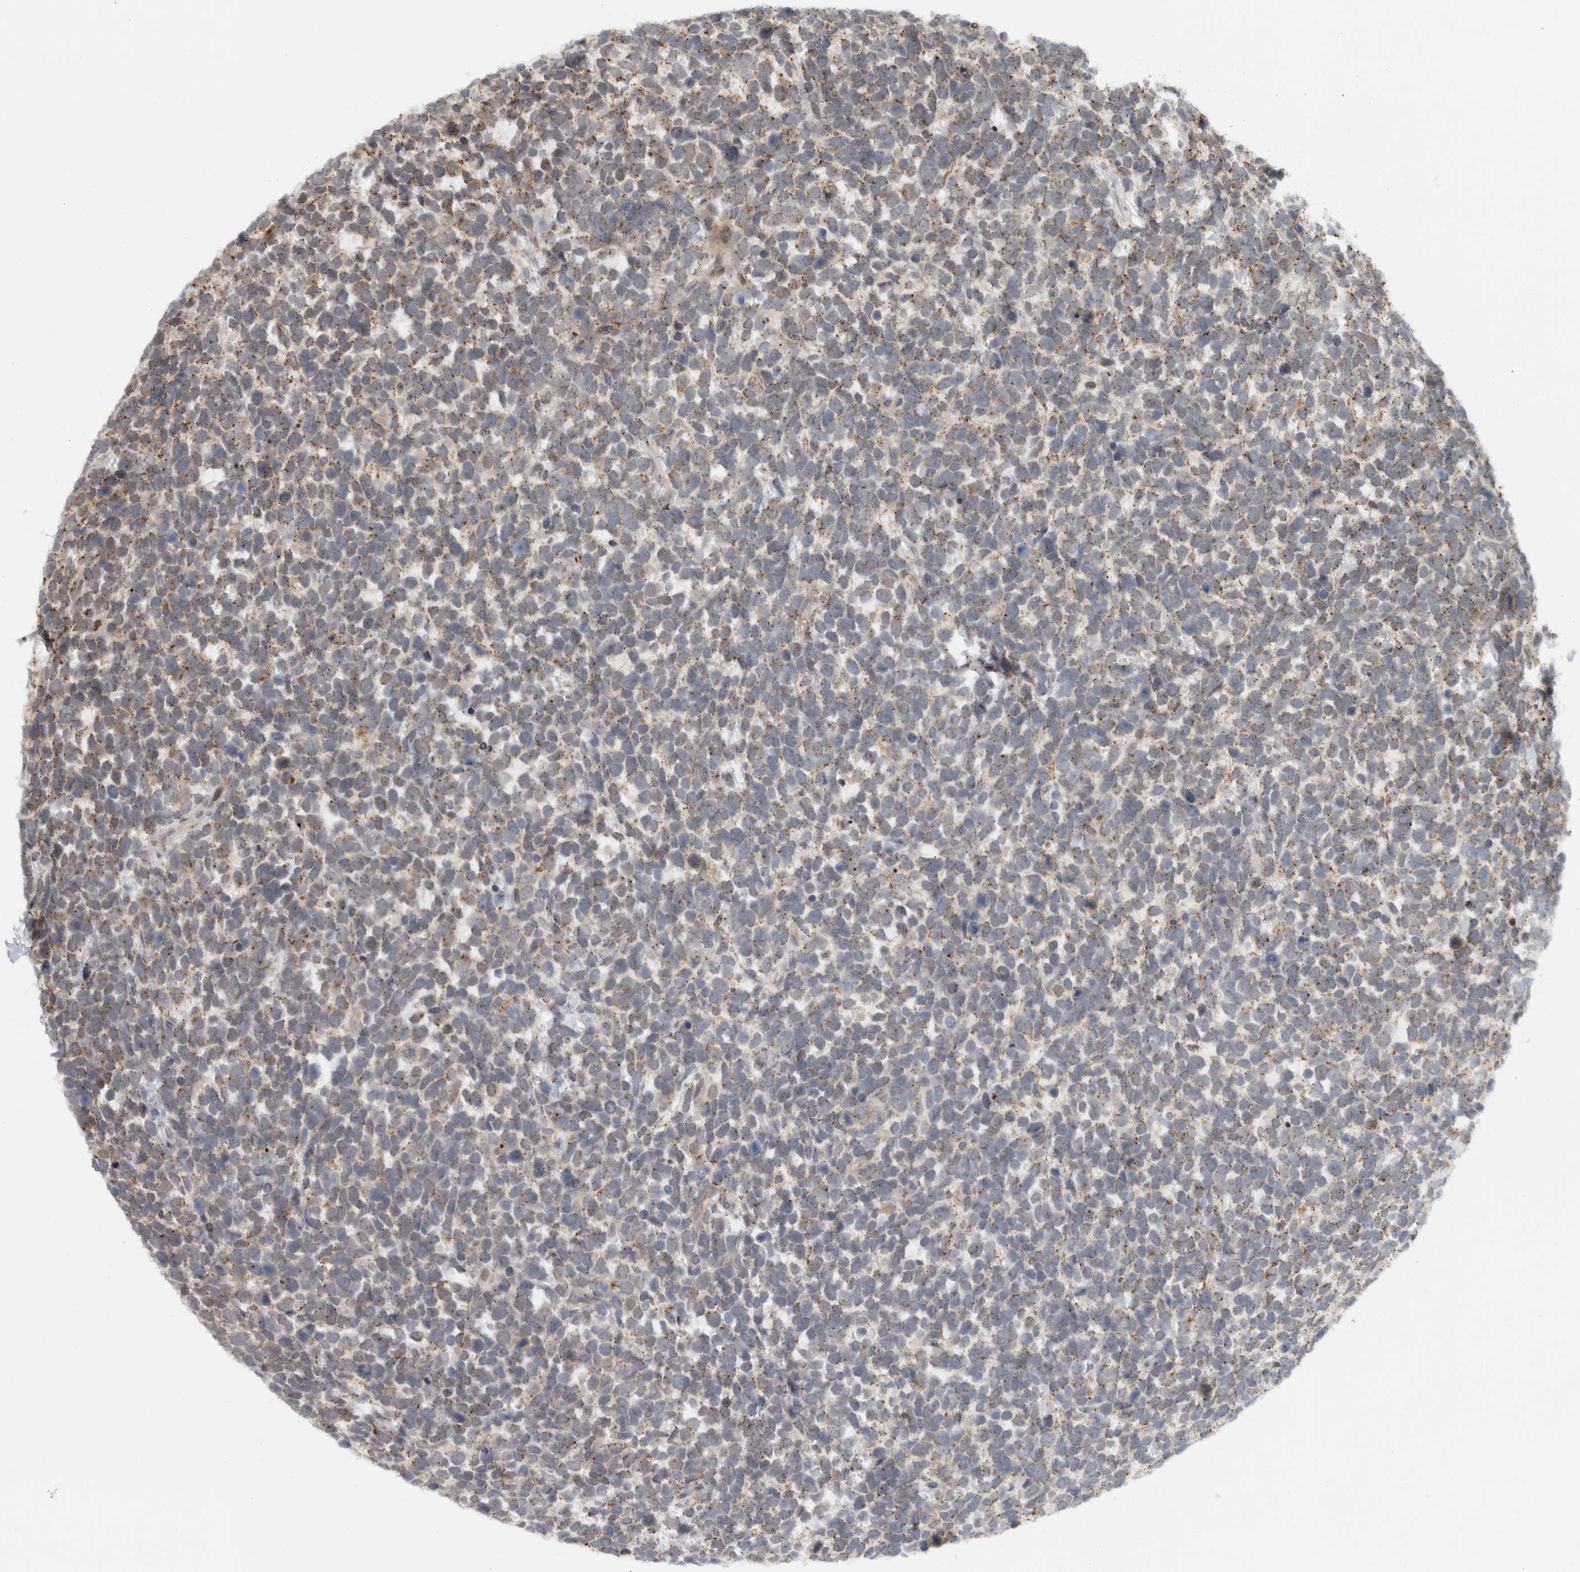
{"staining": {"intensity": "weak", "quantity": ">75%", "location": "cytoplasmic/membranous"}, "tissue": "urothelial cancer", "cell_type": "Tumor cells", "image_type": "cancer", "snomed": [{"axis": "morphology", "description": "Urothelial carcinoma, High grade"}, {"axis": "topography", "description": "Urinary bladder"}], "caption": "Urothelial carcinoma (high-grade) stained with IHC reveals weak cytoplasmic/membranous positivity in approximately >75% of tumor cells.", "gene": "MSL1", "patient": {"sex": "female", "age": 82}}